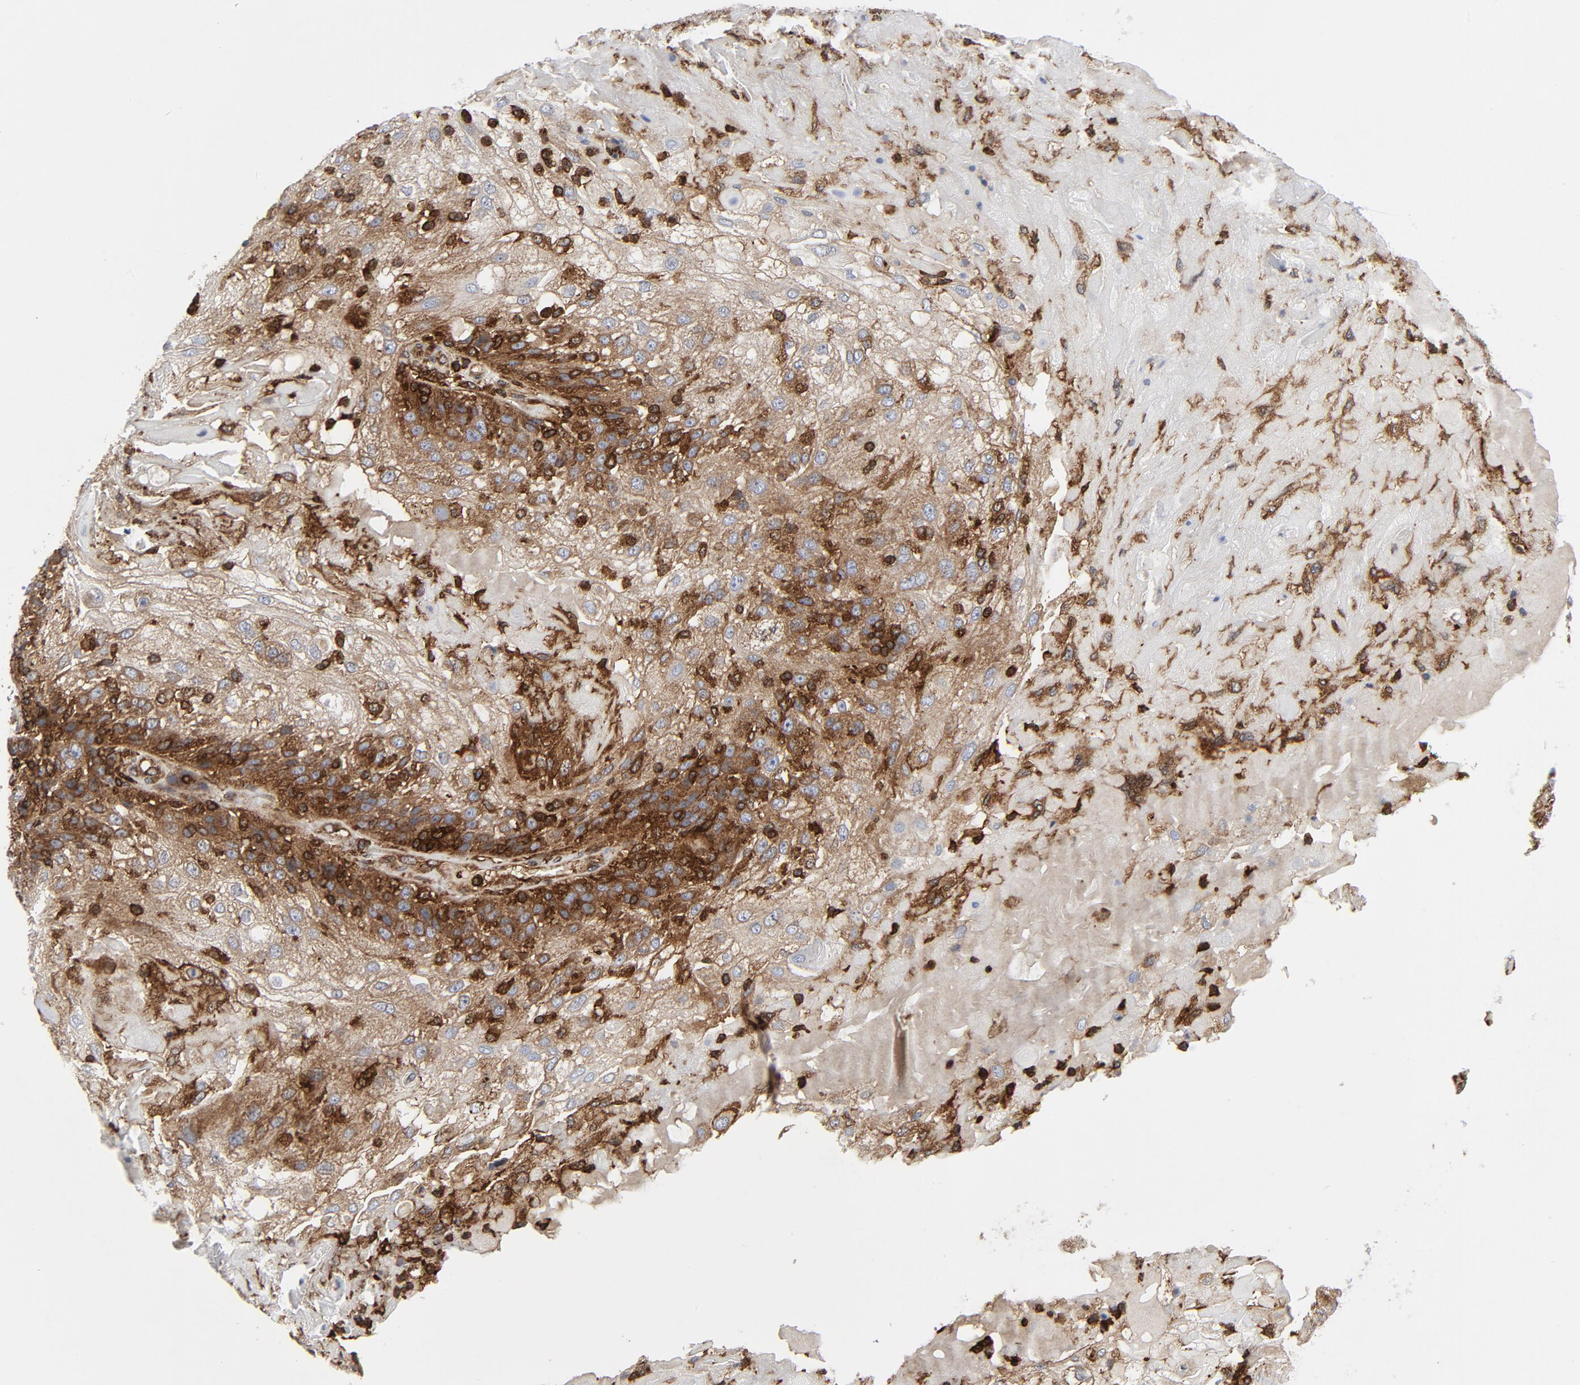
{"staining": {"intensity": "moderate", "quantity": ">75%", "location": "cytoplasmic/membranous"}, "tissue": "skin cancer", "cell_type": "Tumor cells", "image_type": "cancer", "snomed": [{"axis": "morphology", "description": "Normal tissue, NOS"}, {"axis": "morphology", "description": "Squamous cell carcinoma, NOS"}, {"axis": "topography", "description": "Skin"}], "caption": "Protein staining reveals moderate cytoplasmic/membranous positivity in about >75% of tumor cells in skin cancer.", "gene": "YES1", "patient": {"sex": "female", "age": 83}}